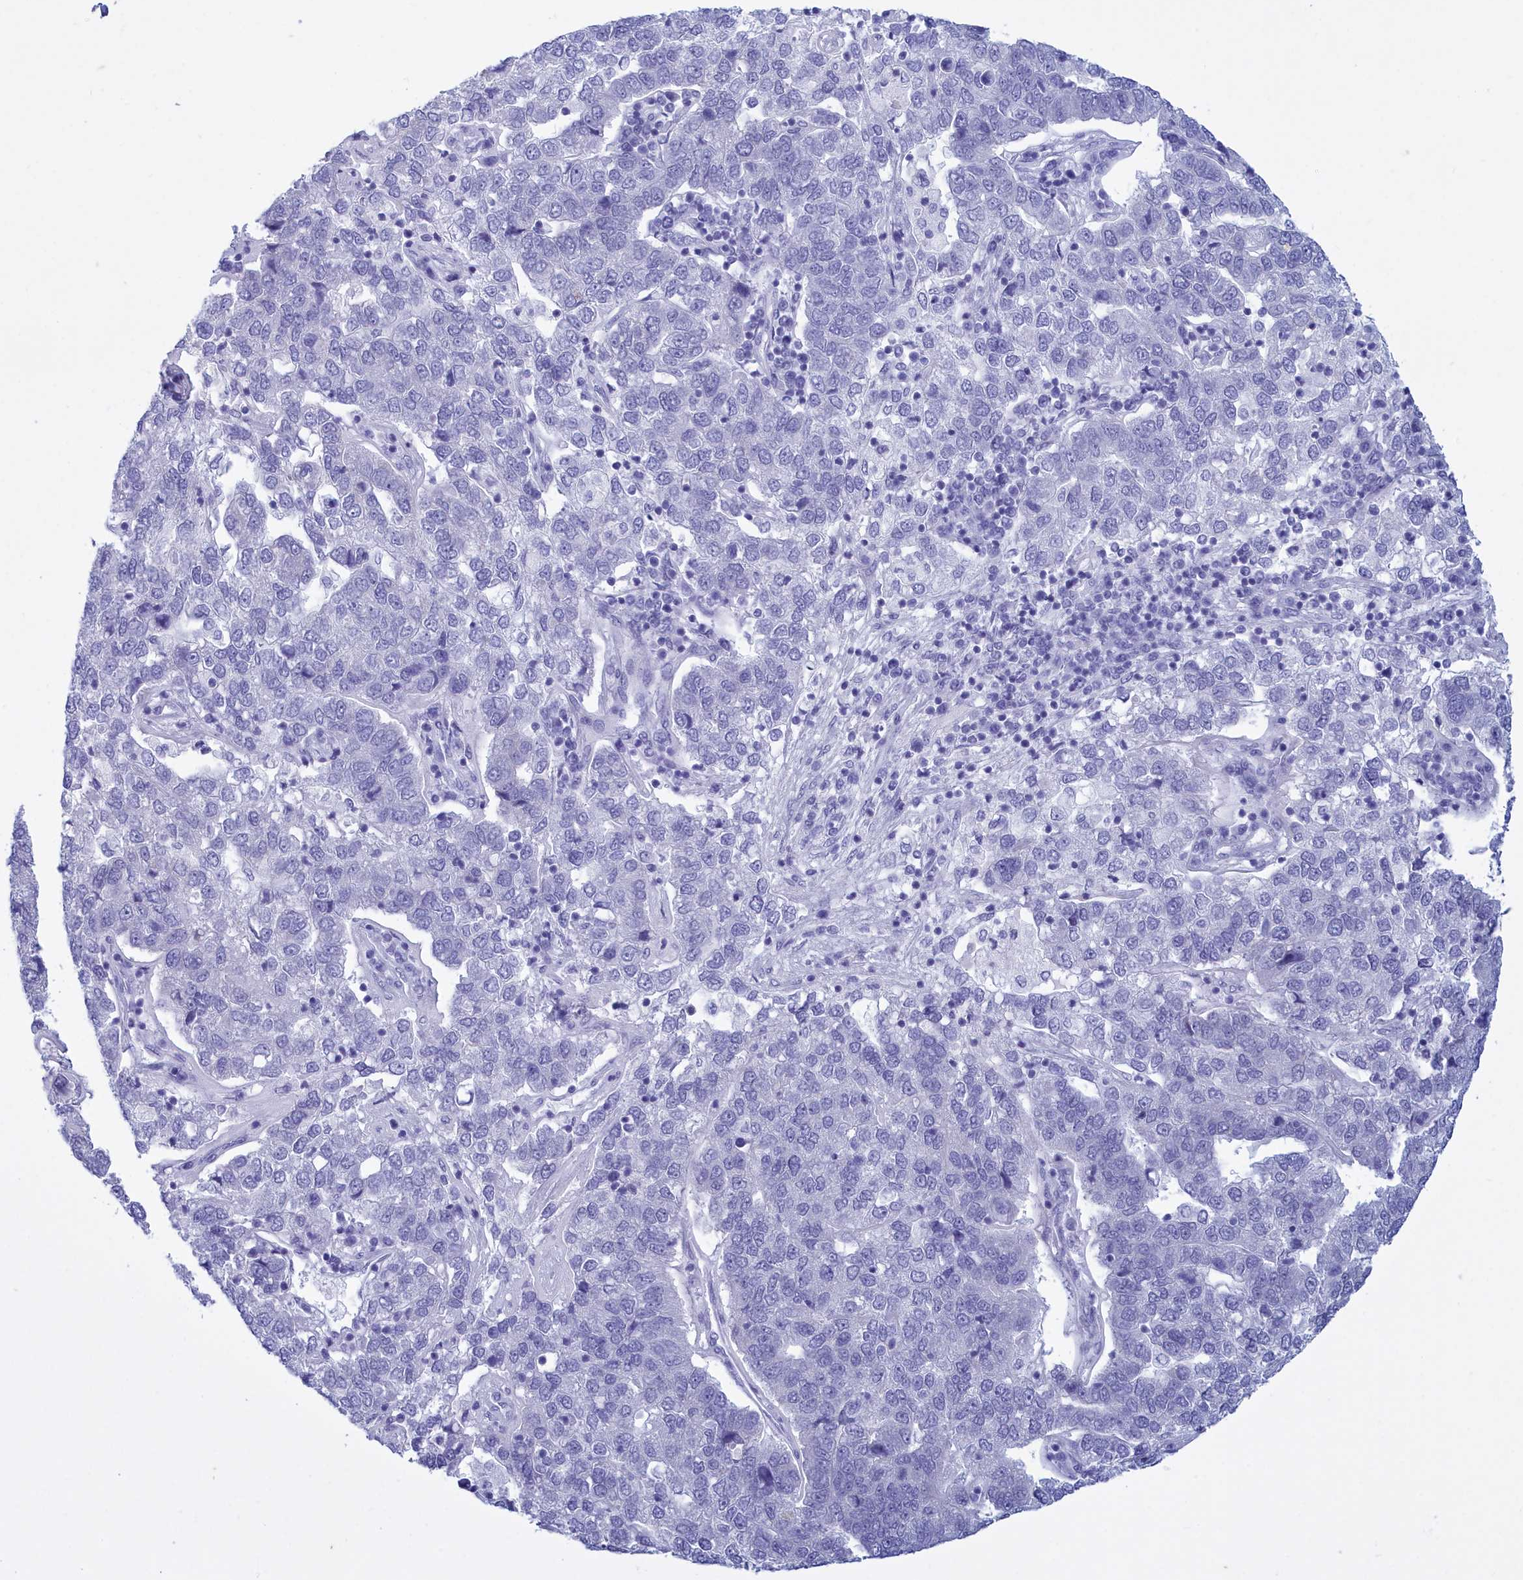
{"staining": {"intensity": "negative", "quantity": "none", "location": "none"}, "tissue": "pancreatic cancer", "cell_type": "Tumor cells", "image_type": "cancer", "snomed": [{"axis": "morphology", "description": "Adenocarcinoma, NOS"}, {"axis": "topography", "description": "Pancreas"}], "caption": "Immunohistochemistry photomicrograph of neoplastic tissue: human pancreatic cancer stained with DAB (3,3'-diaminobenzidine) reveals no significant protein staining in tumor cells.", "gene": "TMEM97", "patient": {"sex": "female", "age": 61}}